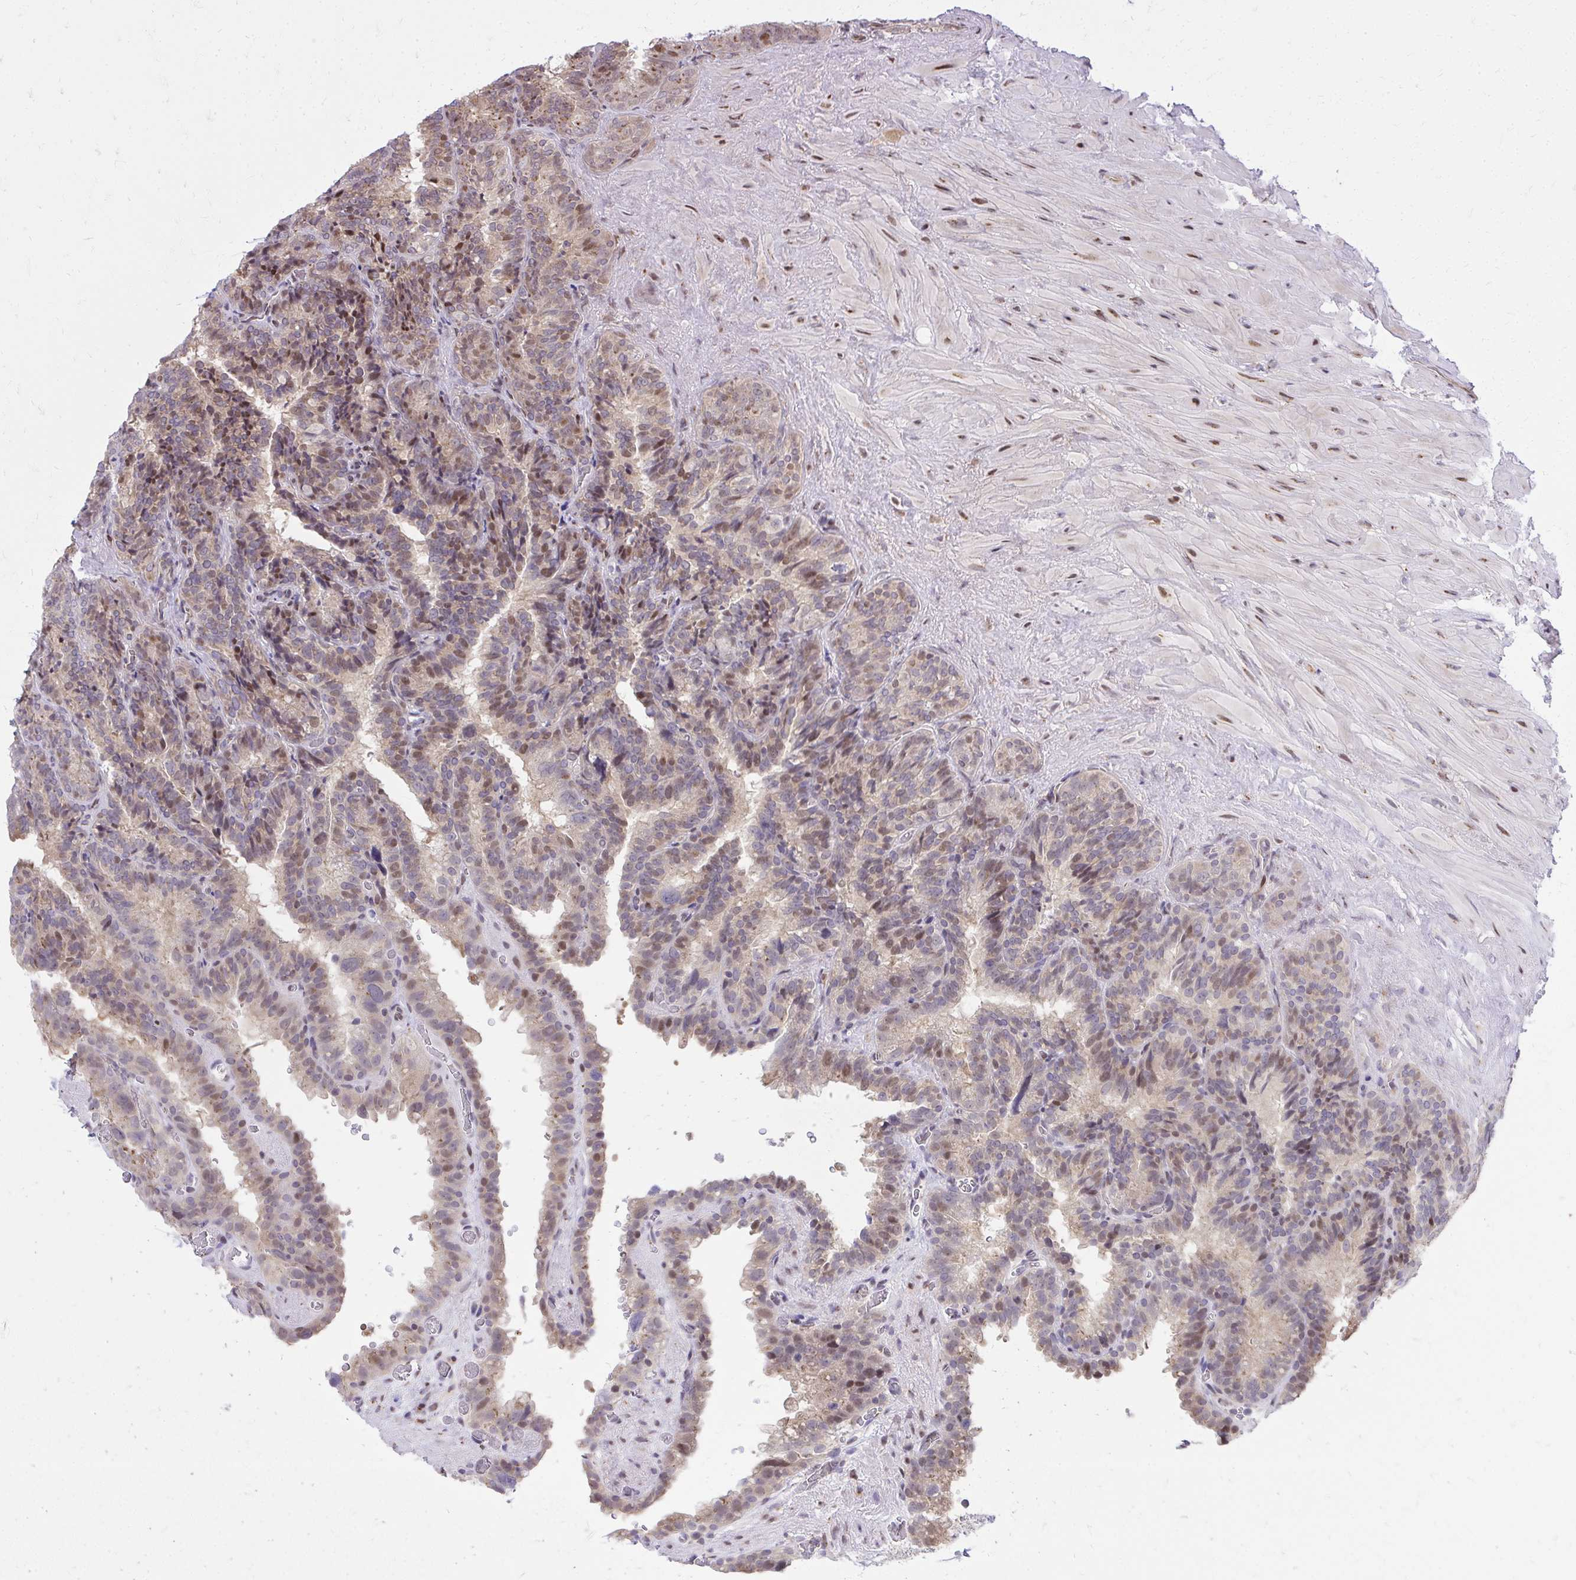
{"staining": {"intensity": "moderate", "quantity": "25%-75%", "location": "cytoplasmic/membranous,nuclear"}, "tissue": "seminal vesicle", "cell_type": "Glandular cells", "image_type": "normal", "snomed": [{"axis": "morphology", "description": "Normal tissue, NOS"}, {"axis": "topography", "description": "Seminal veicle"}], "caption": "Glandular cells show moderate cytoplasmic/membranous,nuclear positivity in about 25%-75% of cells in benign seminal vesicle. Nuclei are stained in blue.", "gene": "PIGY", "patient": {"sex": "male", "age": 60}}